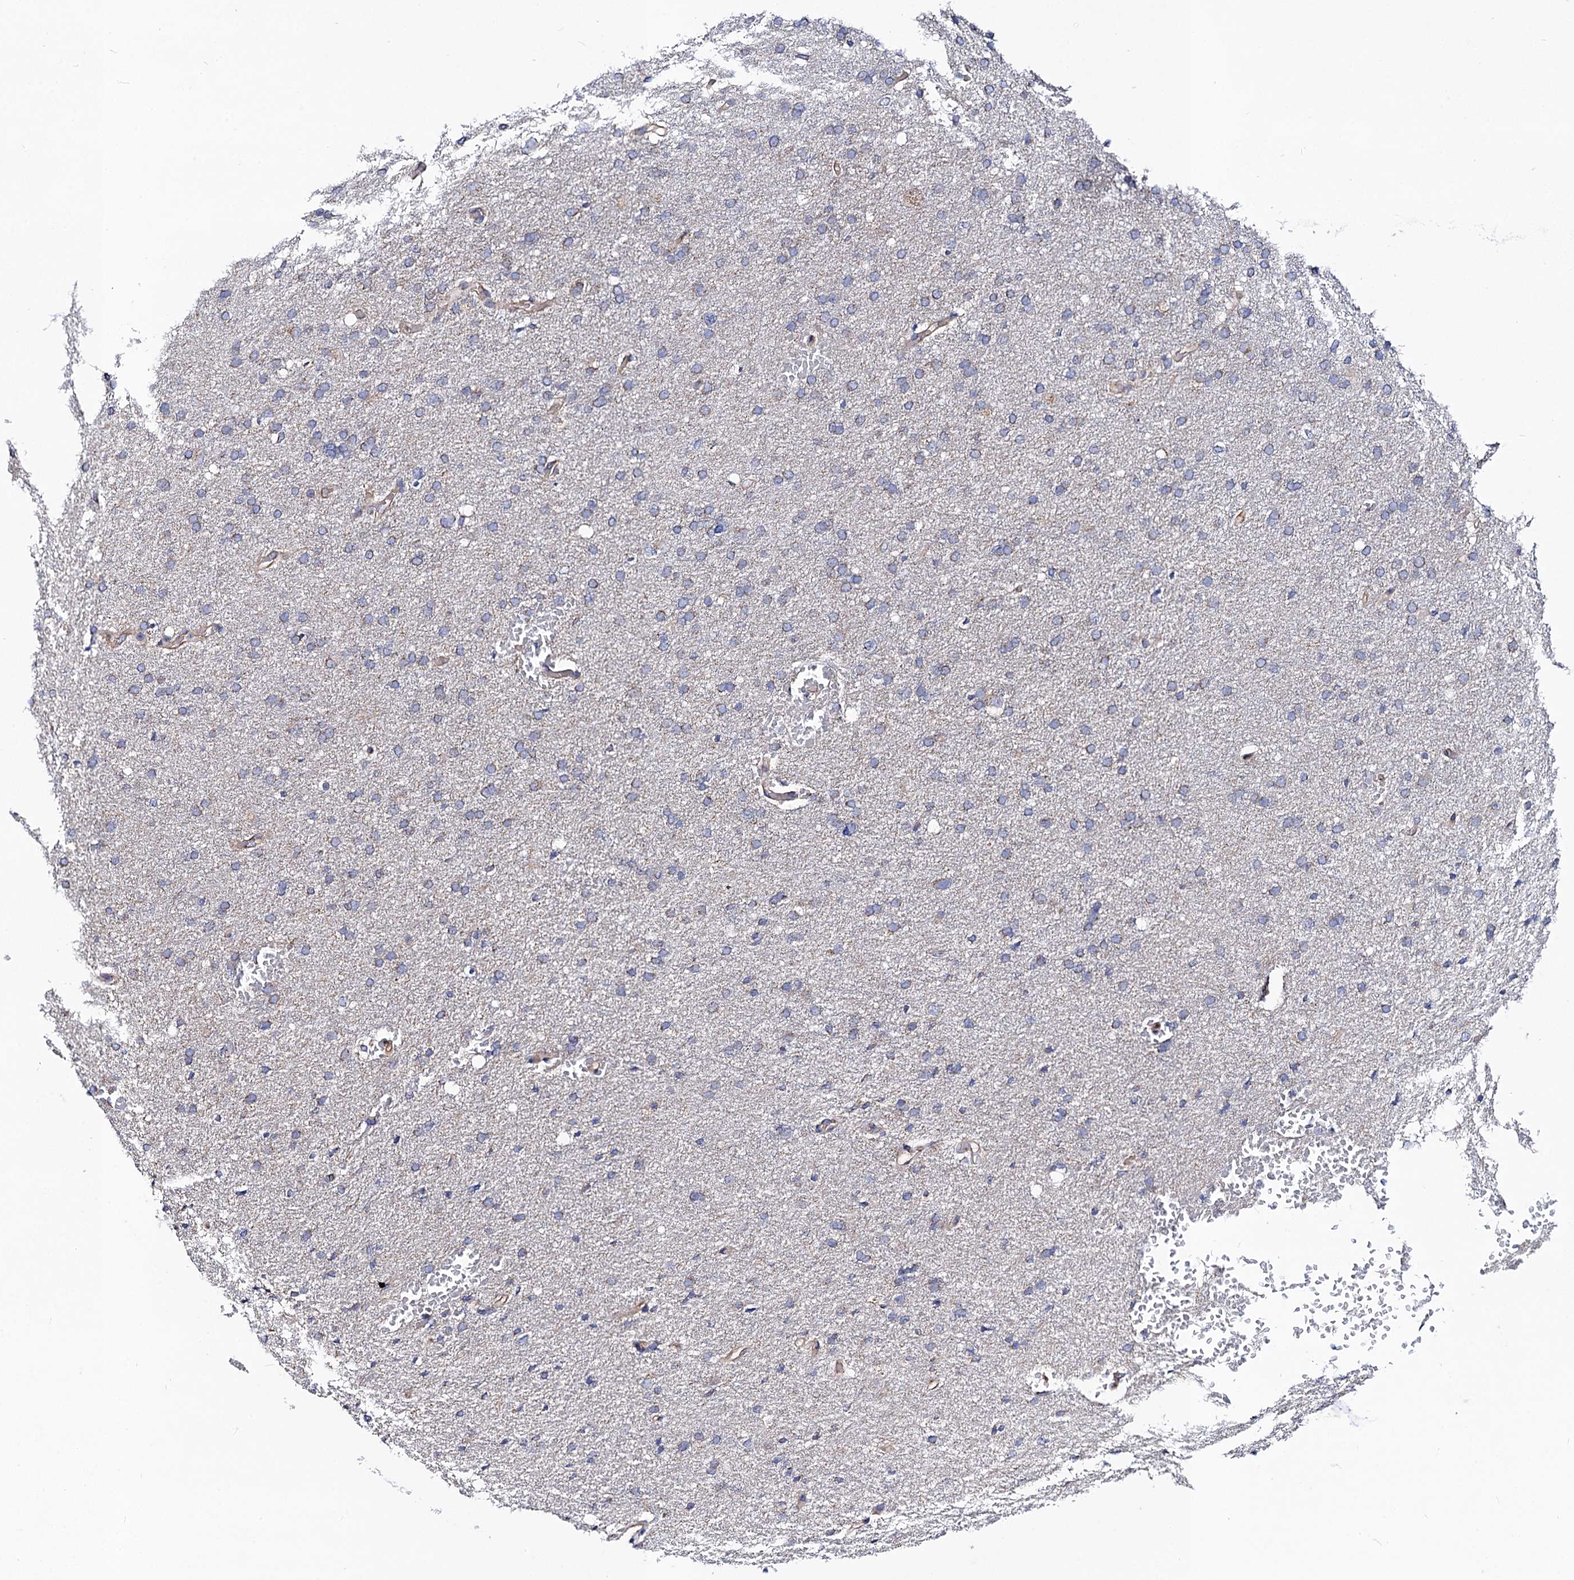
{"staining": {"intensity": "negative", "quantity": "none", "location": "none"}, "tissue": "glioma", "cell_type": "Tumor cells", "image_type": "cancer", "snomed": [{"axis": "morphology", "description": "Glioma, malignant, High grade"}, {"axis": "topography", "description": "Cerebral cortex"}], "caption": "Micrograph shows no significant protein expression in tumor cells of malignant glioma (high-grade).", "gene": "DYDC1", "patient": {"sex": "female", "age": 36}}